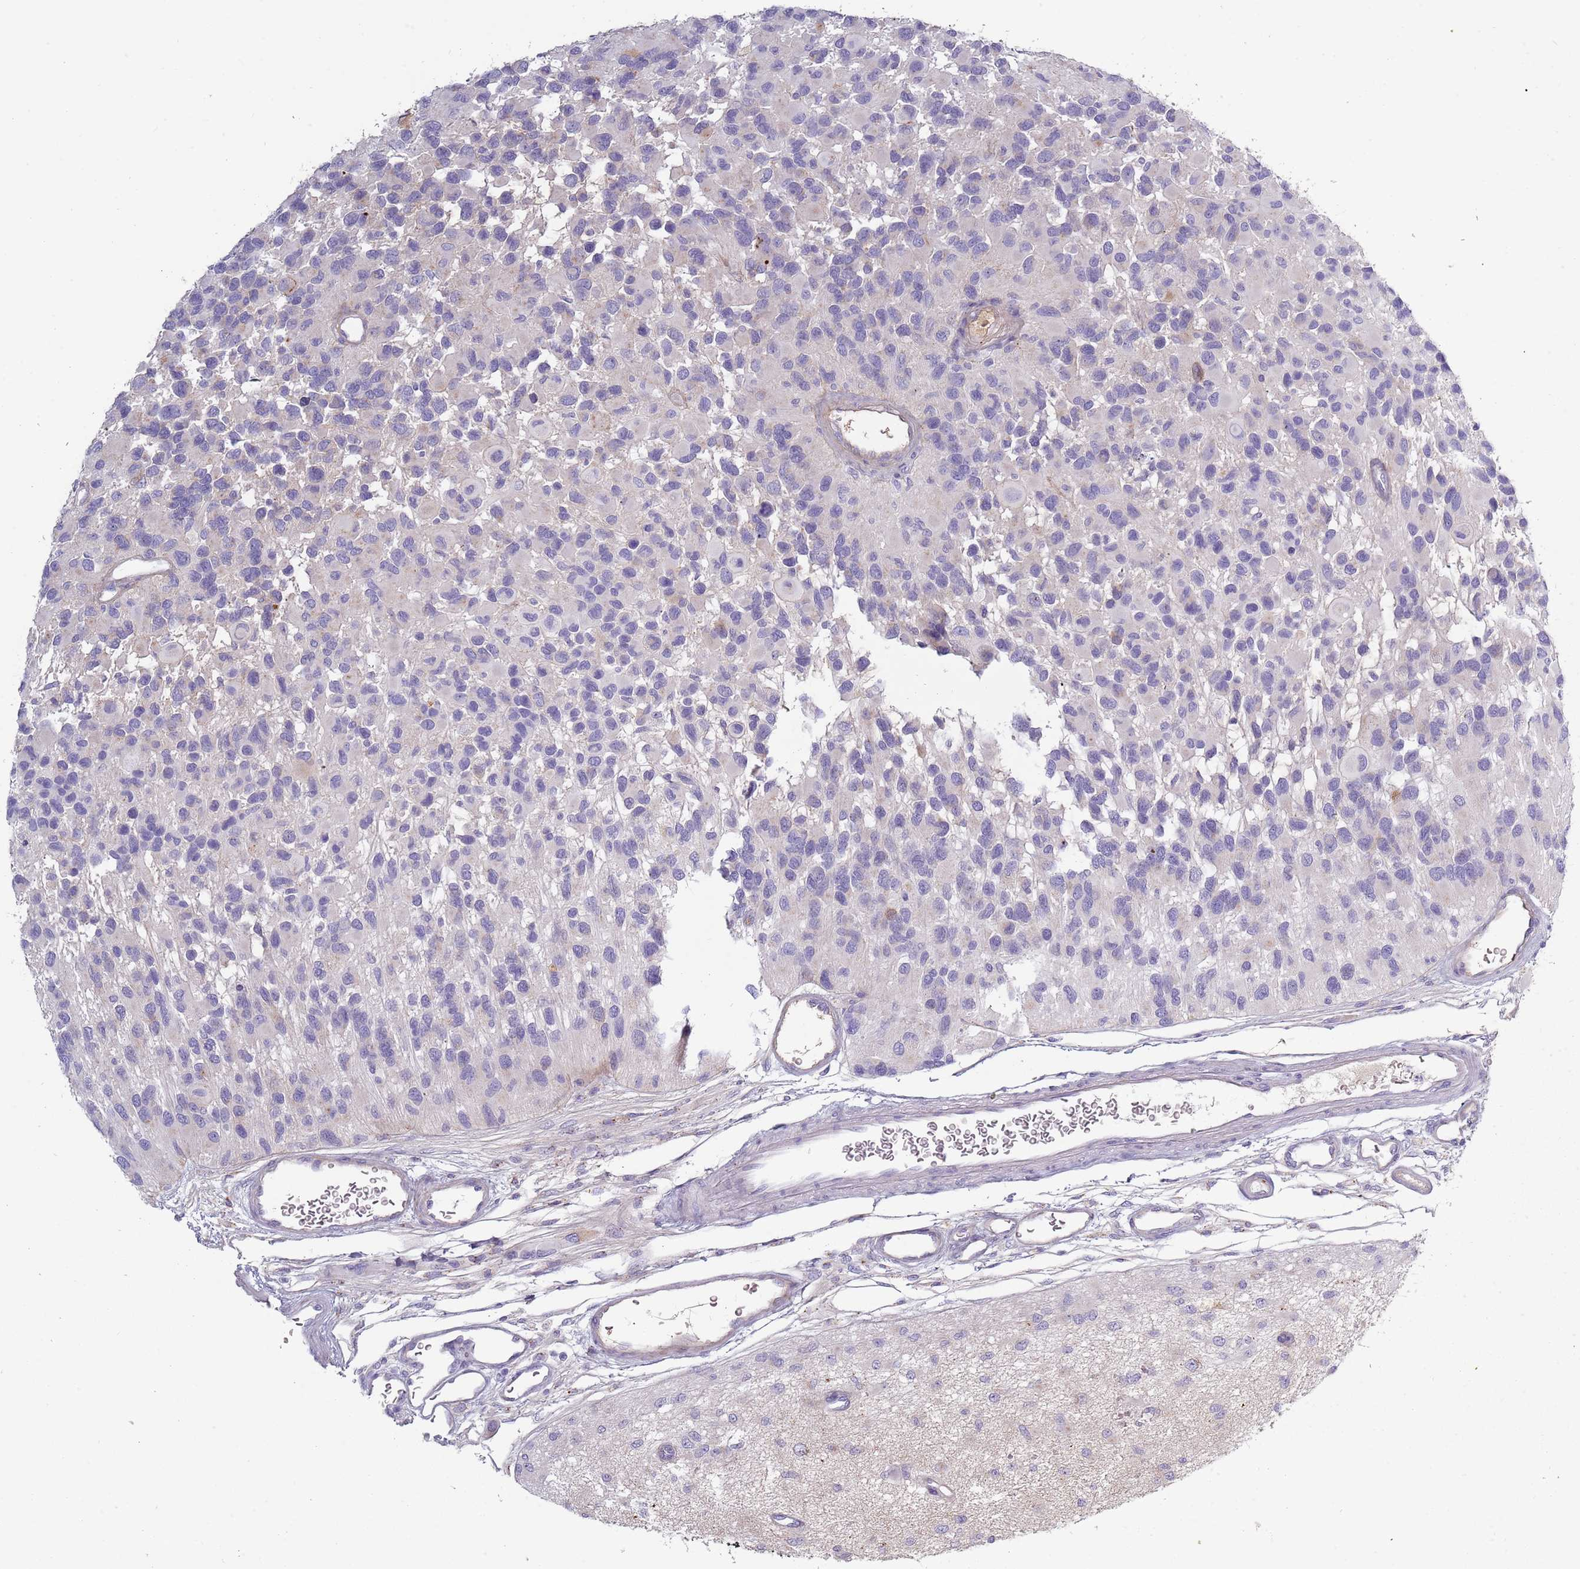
{"staining": {"intensity": "negative", "quantity": "none", "location": "none"}, "tissue": "glioma", "cell_type": "Tumor cells", "image_type": "cancer", "snomed": [{"axis": "morphology", "description": "Glioma, malignant, High grade"}, {"axis": "topography", "description": "Brain"}], "caption": "A micrograph of human malignant high-grade glioma is negative for staining in tumor cells. Nuclei are stained in blue.", "gene": "TNFRSF6B", "patient": {"sex": "male", "age": 77}}